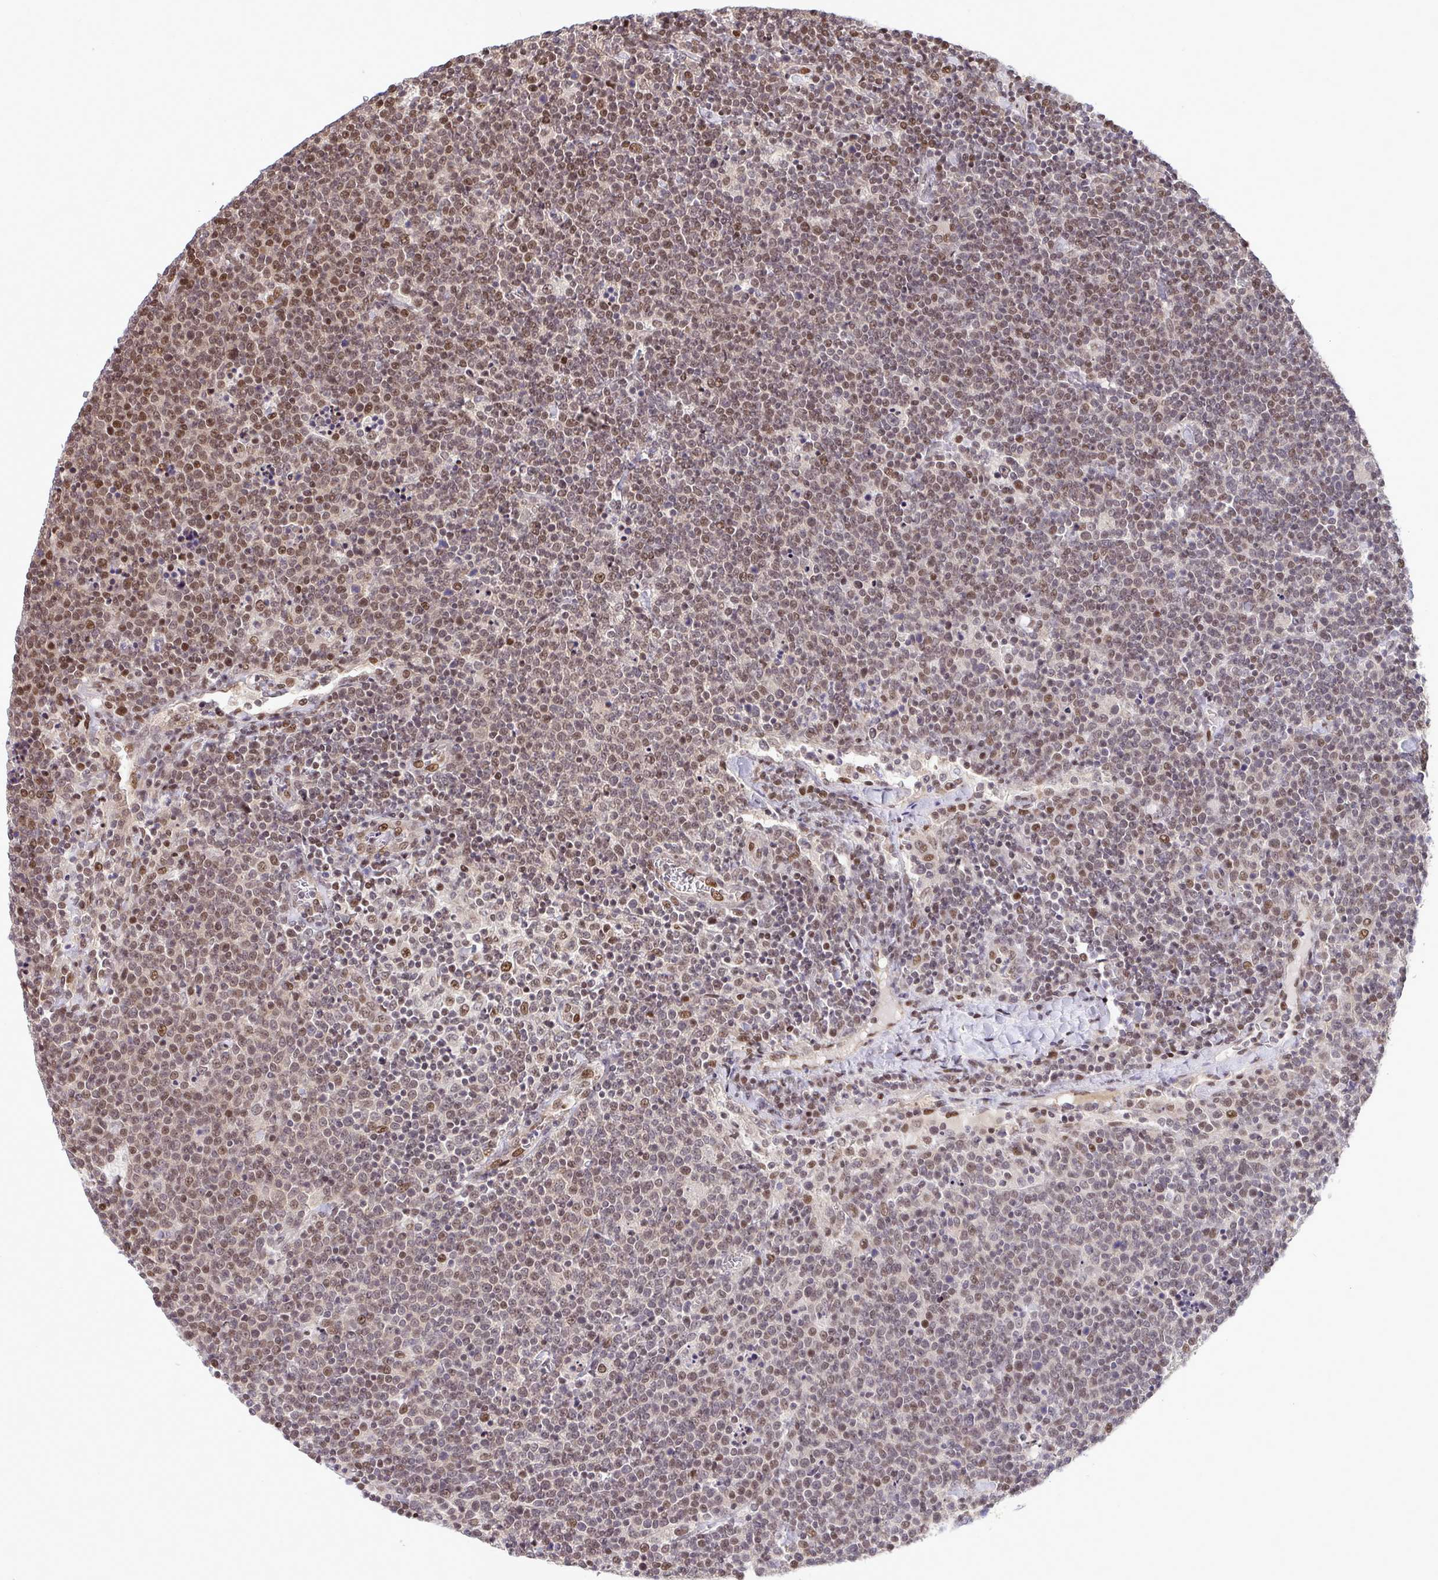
{"staining": {"intensity": "moderate", "quantity": "25%-75%", "location": "nuclear"}, "tissue": "lymphoma", "cell_type": "Tumor cells", "image_type": "cancer", "snomed": [{"axis": "morphology", "description": "Malignant lymphoma, non-Hodgkin's type, High grade"}, {"axis": "topography", "description": "Lymph node"}], "caption": "A high-resolution image shows immunohistochemistry staining of lymphoma, which reveals moderate nuclear positivity in about 25%-75% of tumor cells.", "gene": "PIGY", "patient": {"sex": "male", "age": 61}}